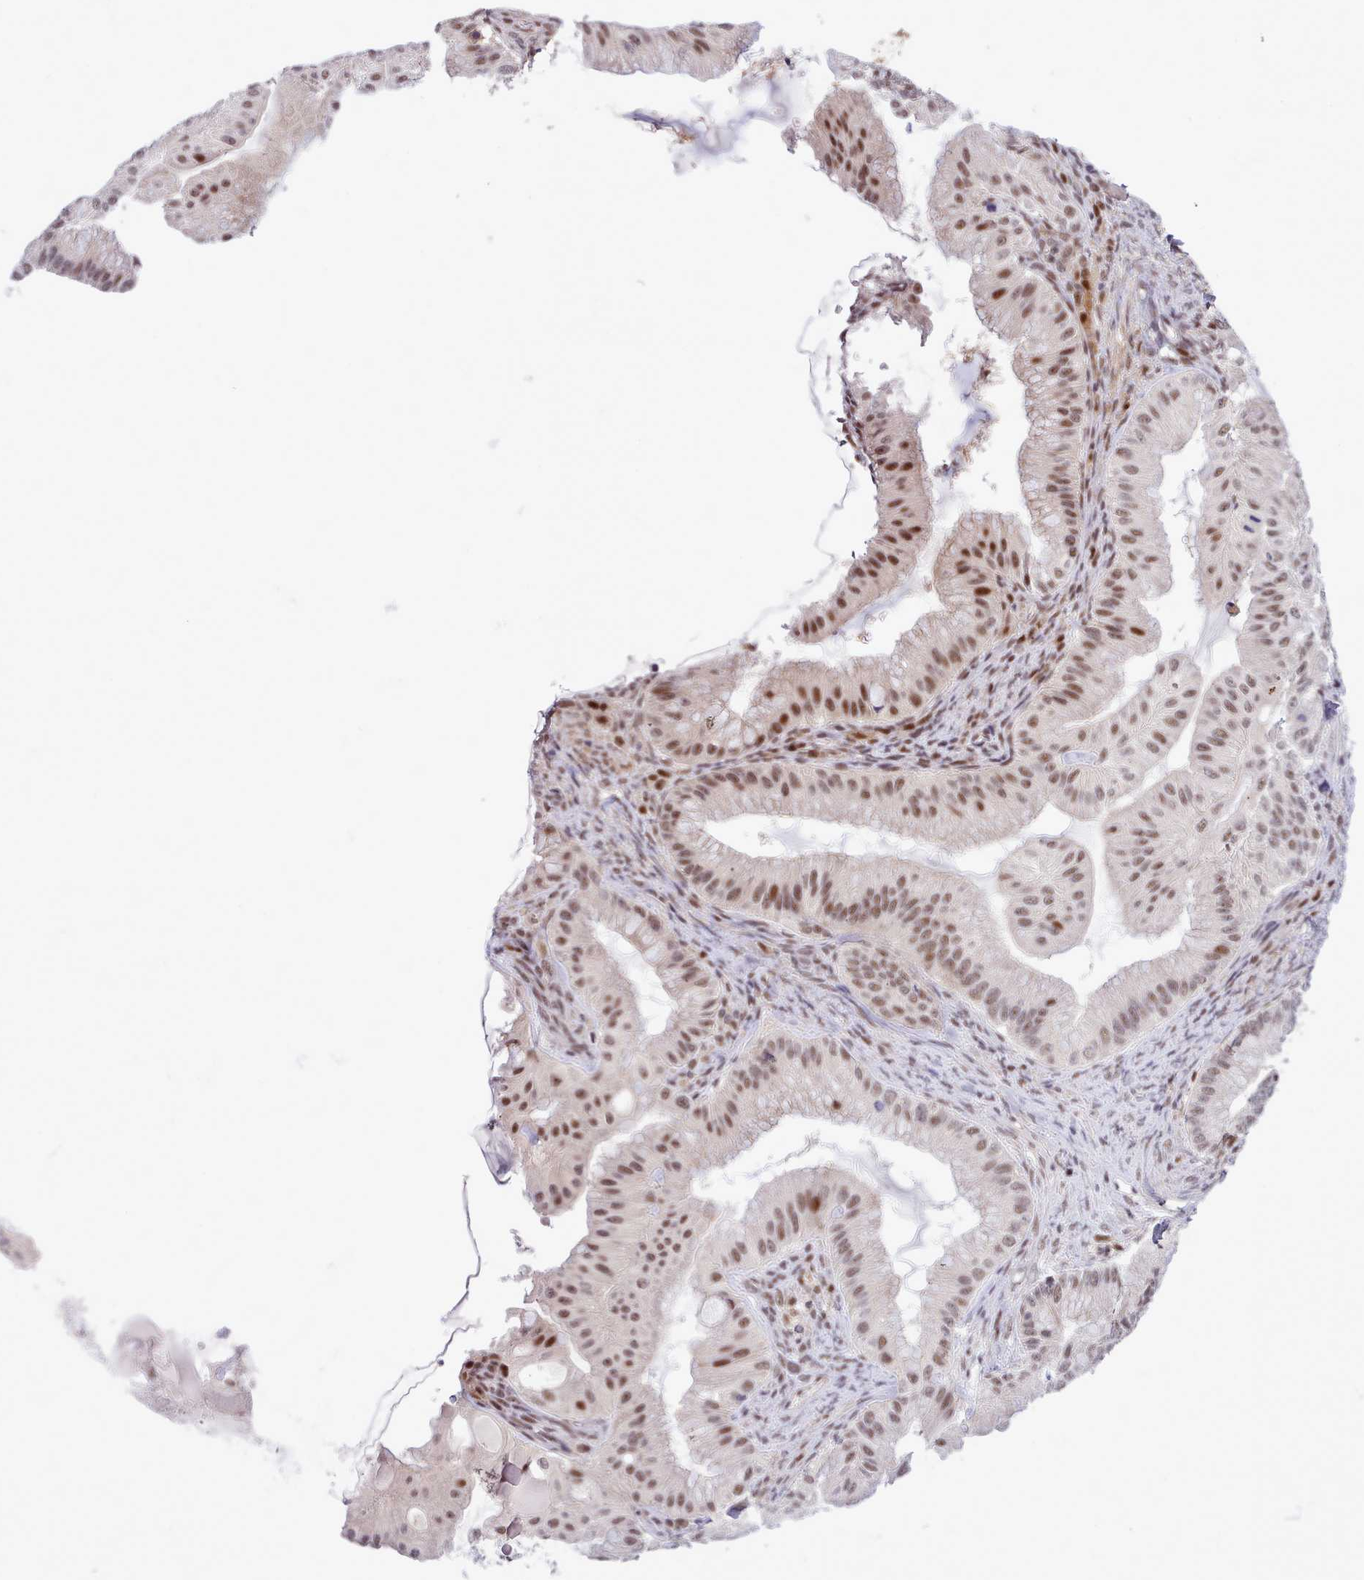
{"staining": {"intensity": "moderate", "quantity": ">75%", "location": "nuclear"}, "tissue": "ovarian cancer", "cell_type": "Tumor cells", "image_type": "cancer", "snomed": [{"axis": "morphology", "description": "Cystadenocarcinoma, mucinous, NOS"}, {"axis": "topography", "description": "Ovary"}], "caption": "Approximately >75% of tumor cells in ovarian cancer exhibit moderate nuclear protein positivity as visualized by brown immunohistochemical staining.", "gene": "HOXB7", "patient": {"sex": "female", "age": 61}}